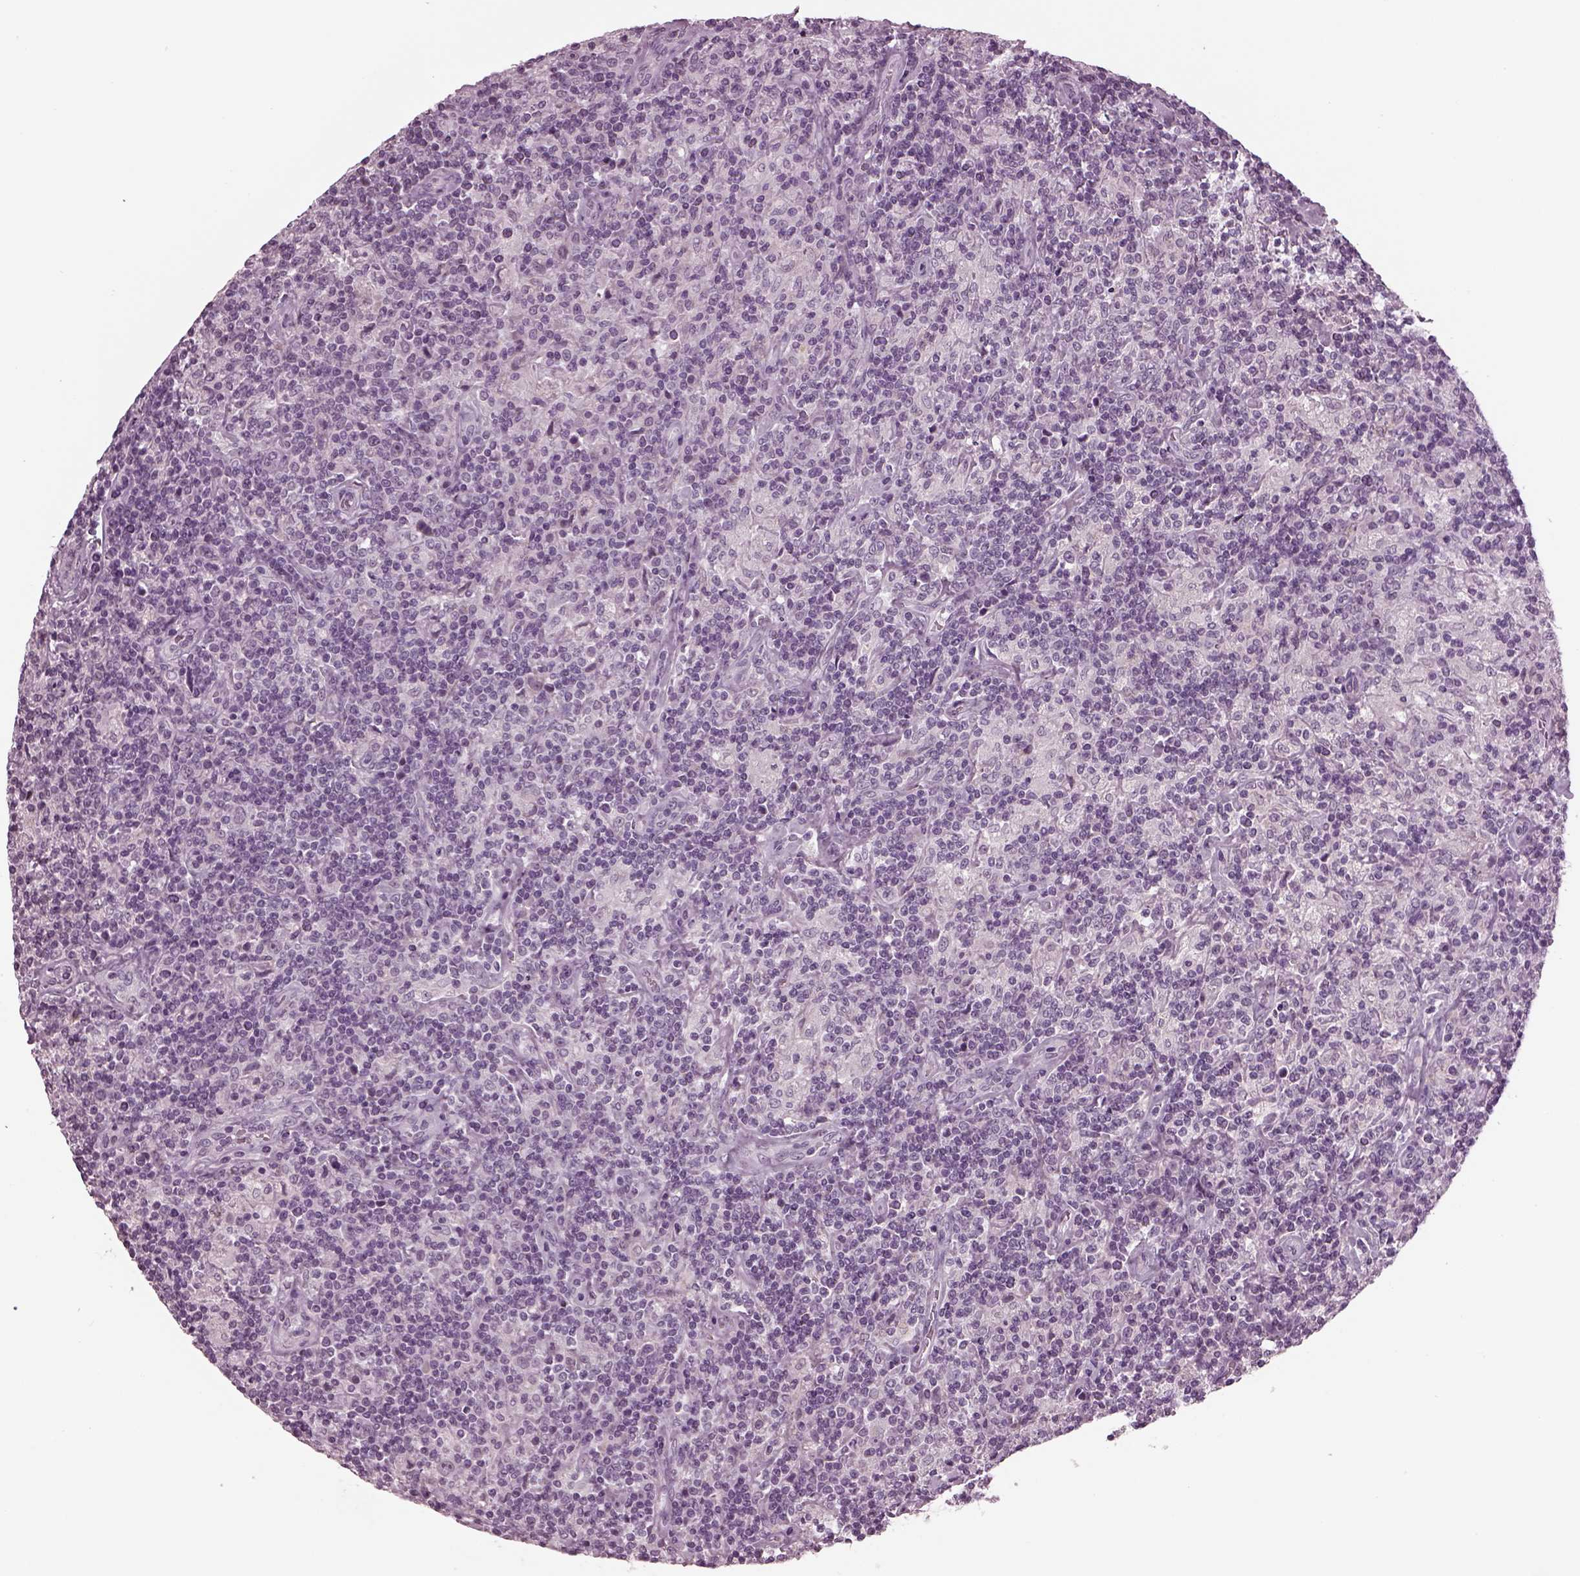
{"staining": {"intensity": "negative", "quantity": "none", "location": "none"}, "tissue": "lymphoma", "cell_type": "Tumor cells", "image_type": "cancer", "snomed": [{"axis": "morphology", "description": "Hodgkin's disease, NOS"}, {"axis": "topography", "description": "Lymph node"}], "caption": "Immunohistochemistry (IHC) image of lymphoma stained for a protein (brown), which demonstrates no staining in tumor cells.", "gene": "CLCN4", "patient": {"sex": "male", "age": 70}}